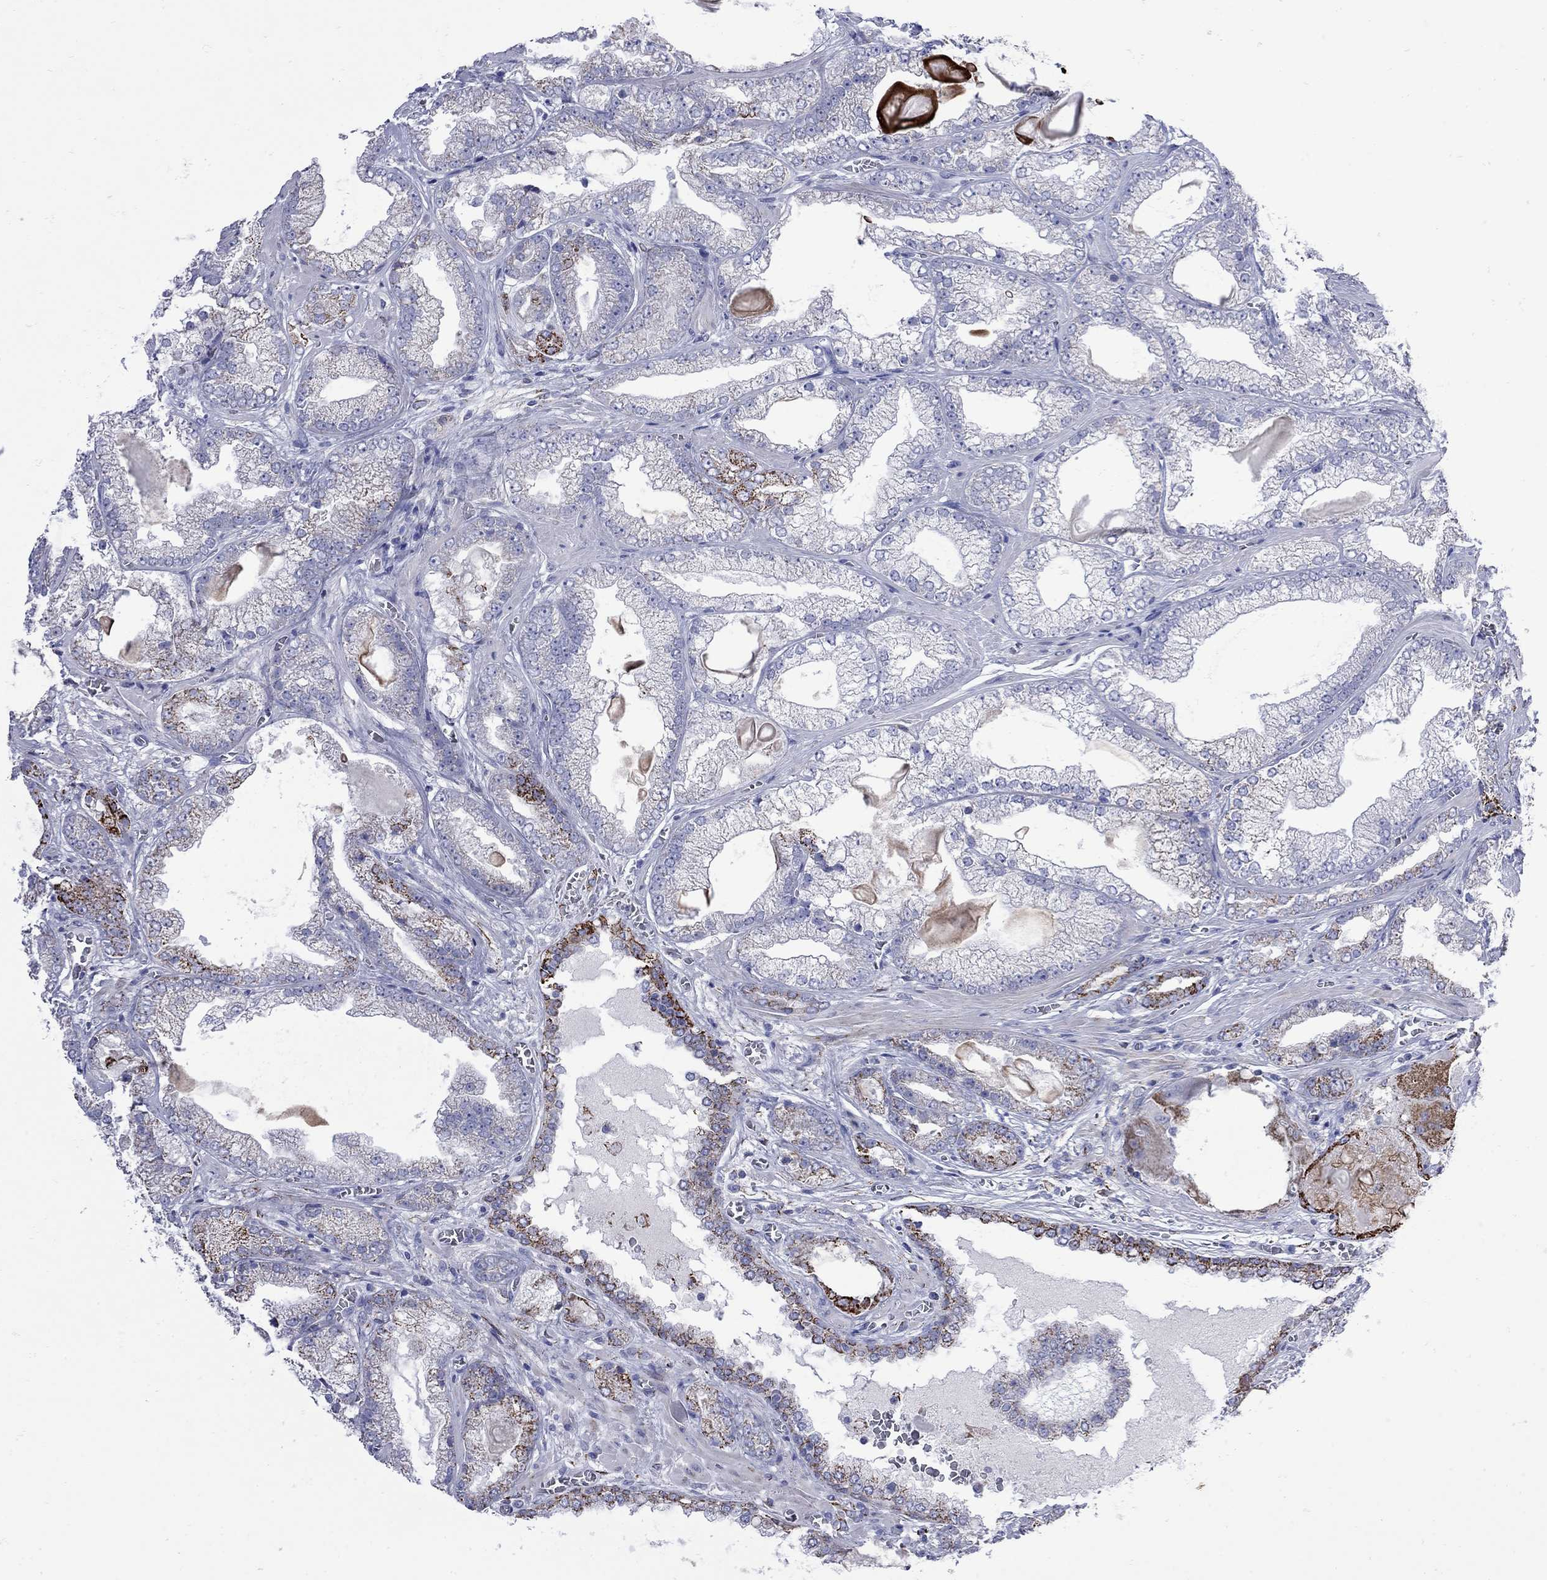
{"staining": {"intensity": "strong", "quantity": "<25%", "location": "cytoplasmic/membranous"}, "tissue": "prostate cancer", "cell_type": "Tumor cells", "image_type": "cancer", "snomed": [{"axis": "morphology", "description": "Adenocarcinoma, Low grade"}, {"axis": "topography", "description": "Prostate"}], "caption": "A brown stain shows strong cytoplasmic/membranous expression of a protein in human adenocarcinoma (low-grade) (prostate) tumor cells. (DAB IHC with brightfield microscopy, high magnification).", "gene": "SESTD1", "patient": {"sex": "male", "age": 57}}